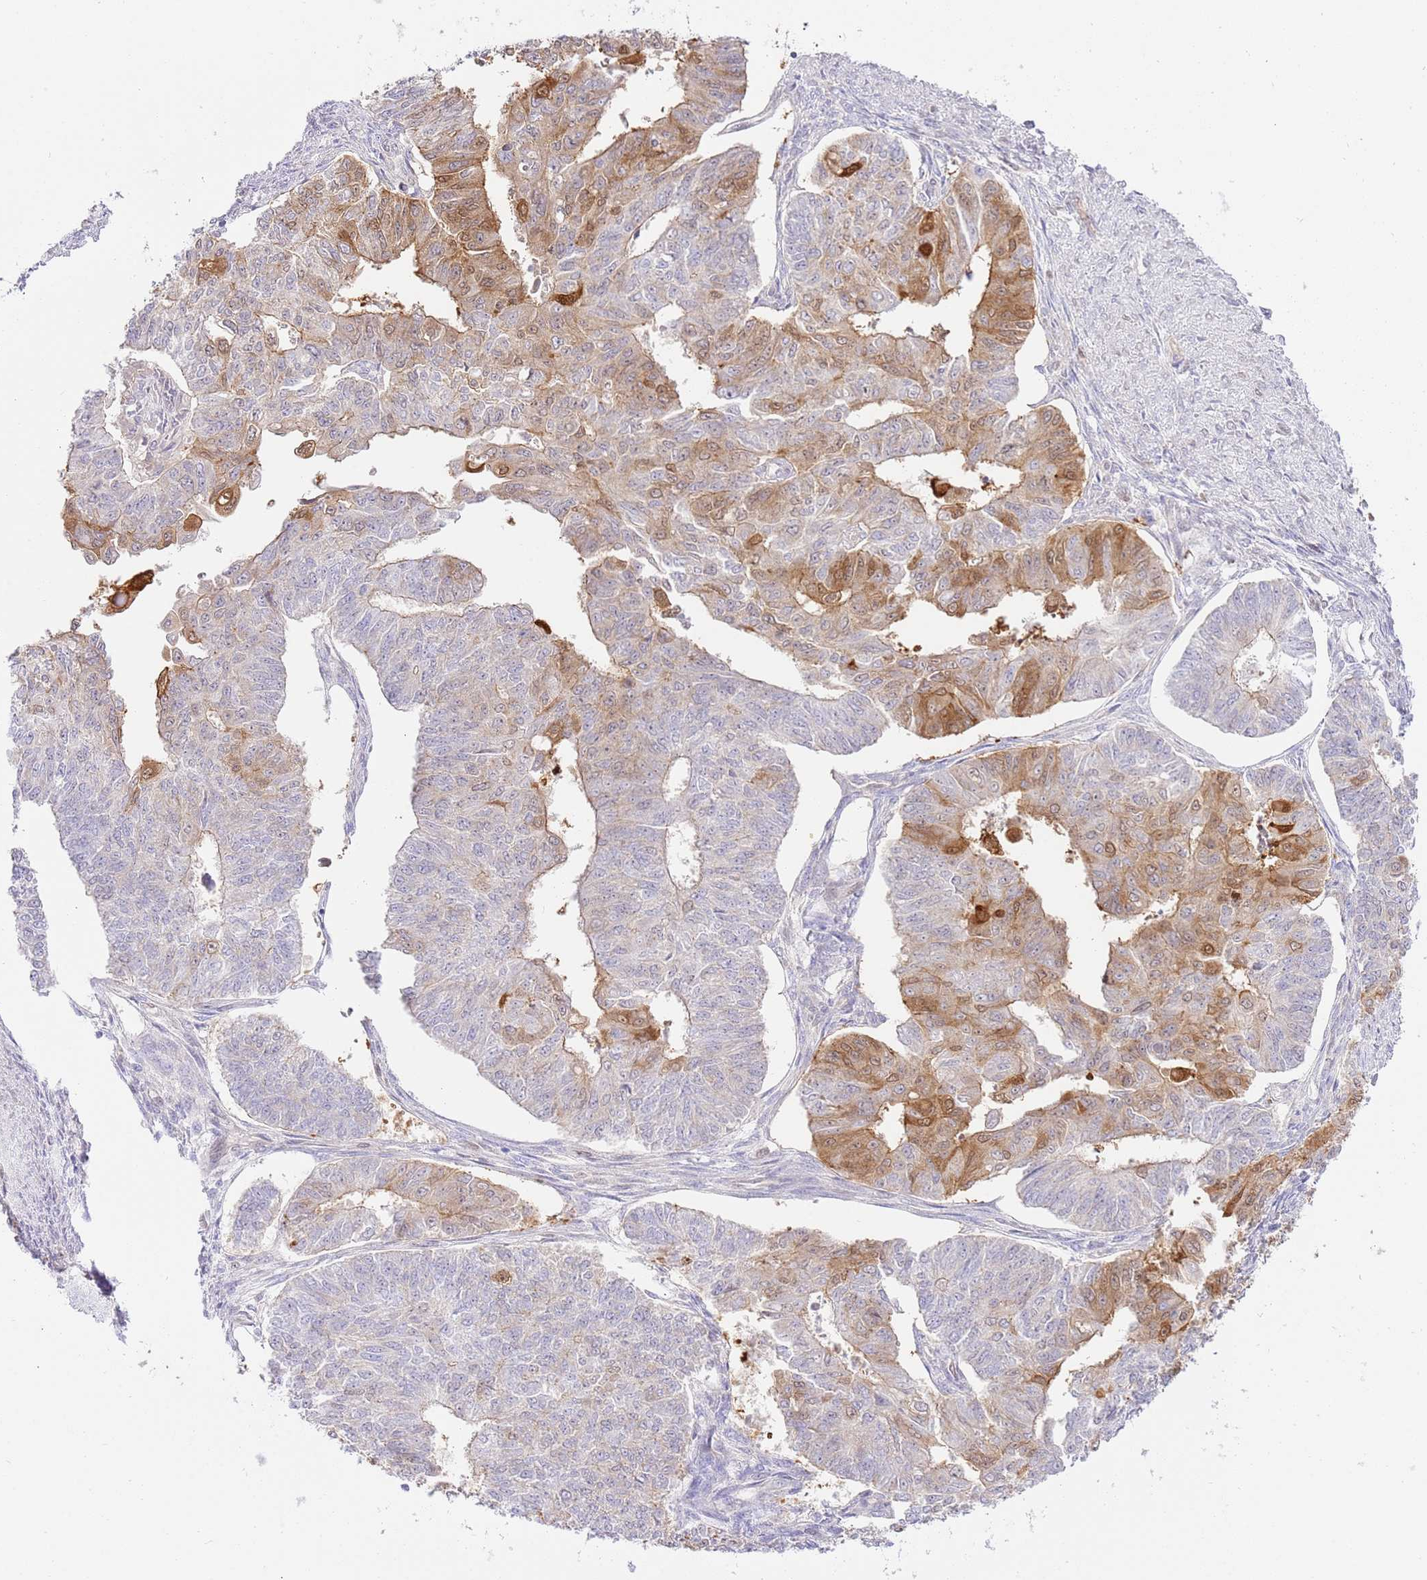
{"staining": {"intensity": "moderate", "quantity": "<25%", "location": "cytoplasmic/membranous,nuclear"}, "tissue": "endometrial cancer", "cell_type": "Tumor cells", "image_type": "cancer", "snomed": [{"axis": "morphology", "description": "Adenocarcinoma, NOS"}, {"axis": "topography", "description": "Endometrium"}], "caption": "Moderate cytoplasmic/membranous and nuclear staining for a protein is identified in approximately <25% of tumor cells of endometrial cancer (adenocarcinoma) using immunohistochemistry.", "gene": "TRIM37", "patient": {"sex": "female", "age": 32}}